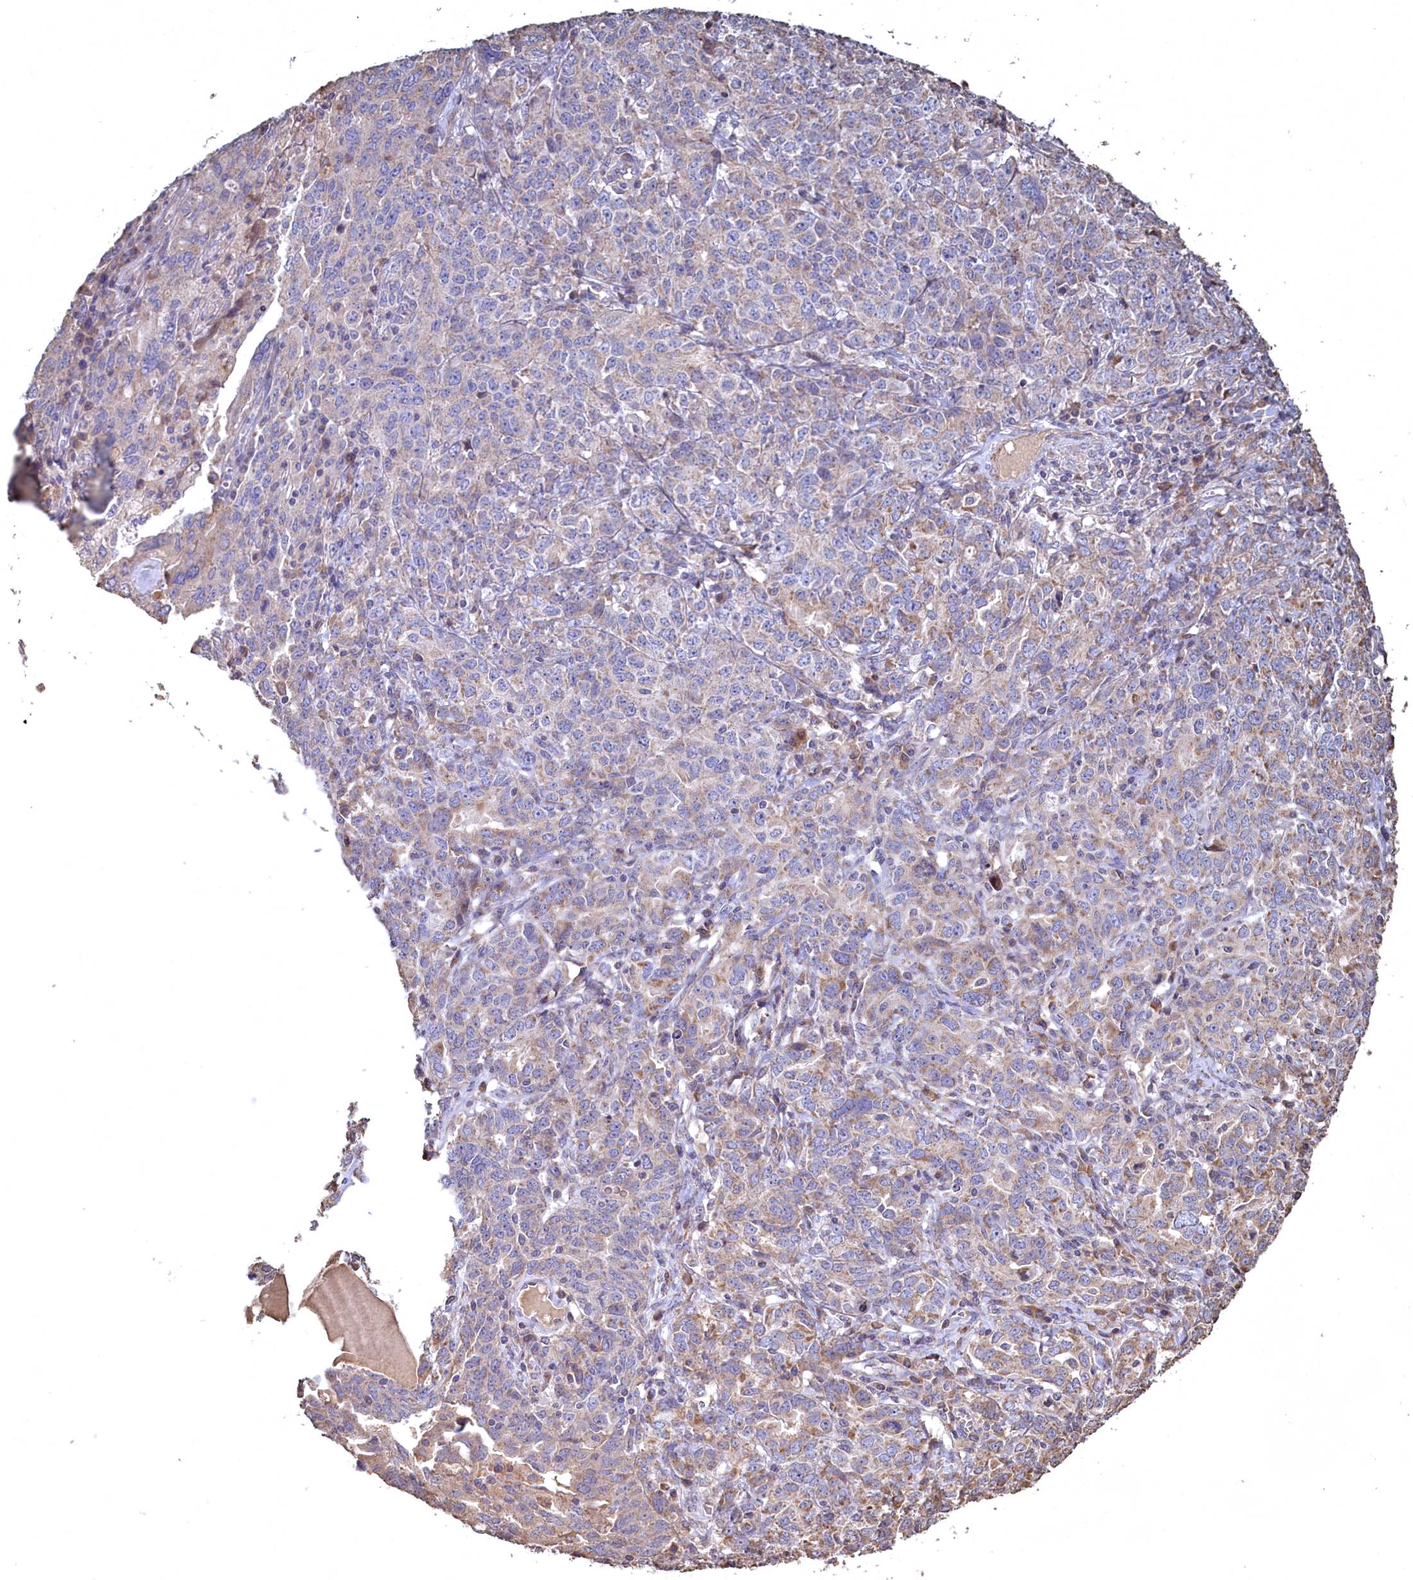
{"staining": {"intensity": "weak", "quantity": "25%-75%", "location": "cytoplasmic/membranous"}, "tissue": "ovarian cancer", "cell_type": "Tumor cells", "image_type": "cancer", "snomed": [{"axis": "morphology", "description": "Carcinoma, endometroid"}, {"axis": "topography", "description": "Ovary"}], "caption": "A brown stain highlights weak cytoplasmic/membranous staining of a protein in ovarian cancer (endometroid carcinoma) tumor cells.", "gene": "FUNDC1", "patient": {"sex": "female", "age": 62}}